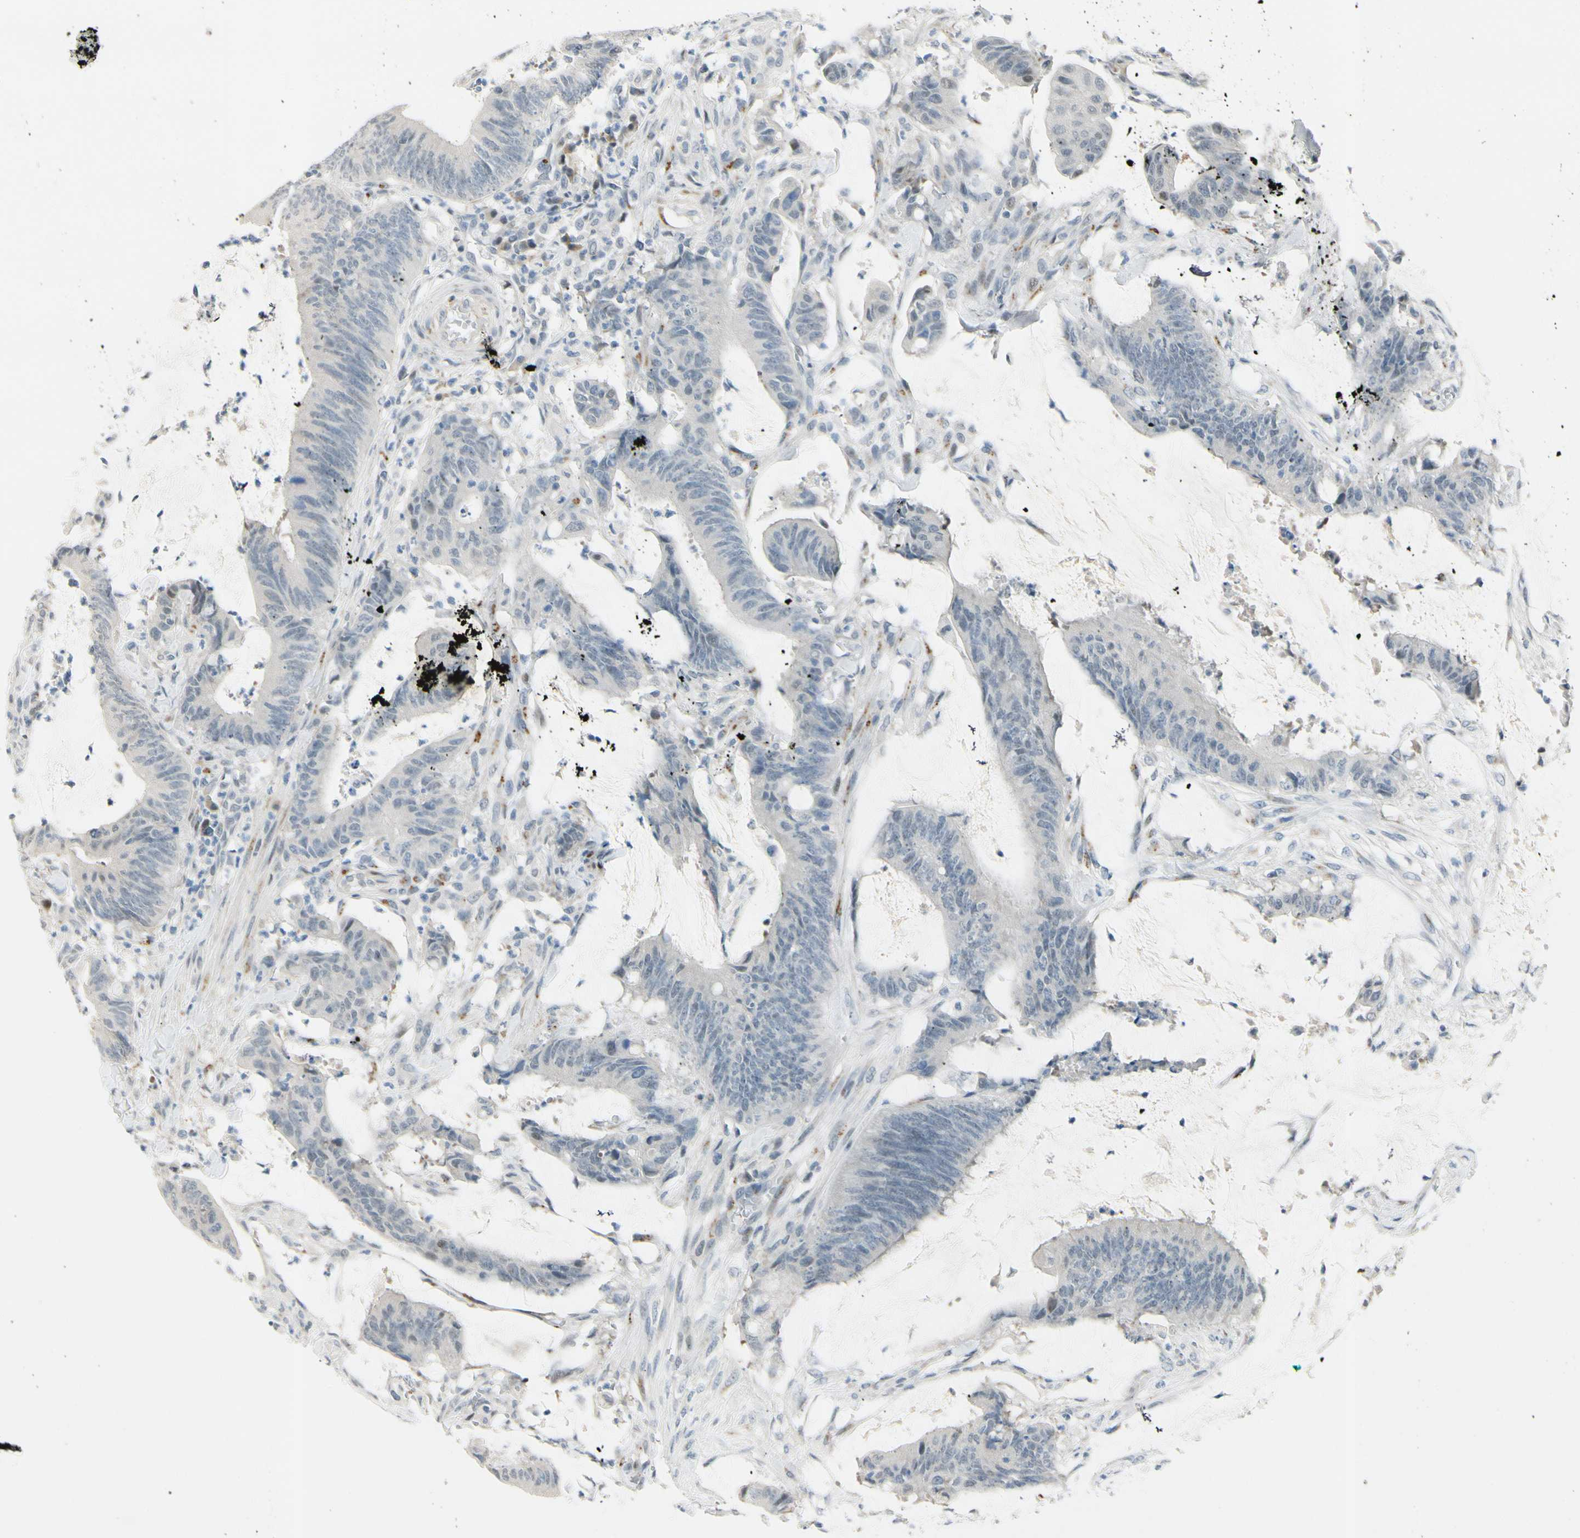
{"staining": {"intensity": "negative", "quantity": "none", "location": "none"}, "tissue": "colorectal cancer", "cell_type": "Tumor cells", "image_type": "cancer", "snomed": [{"axis": "morphology", "description": "Adenocarcinoma, NOS"}, {"axis": "topography", "description": "Rectum"}], "caption": "DAB immunohistochemical staining of human colorectal adenocarcinoma reveals no significant staining in tumor cells.", "gene": "B4GALNT1", "patient": {"sex": "female", "age": 66}}